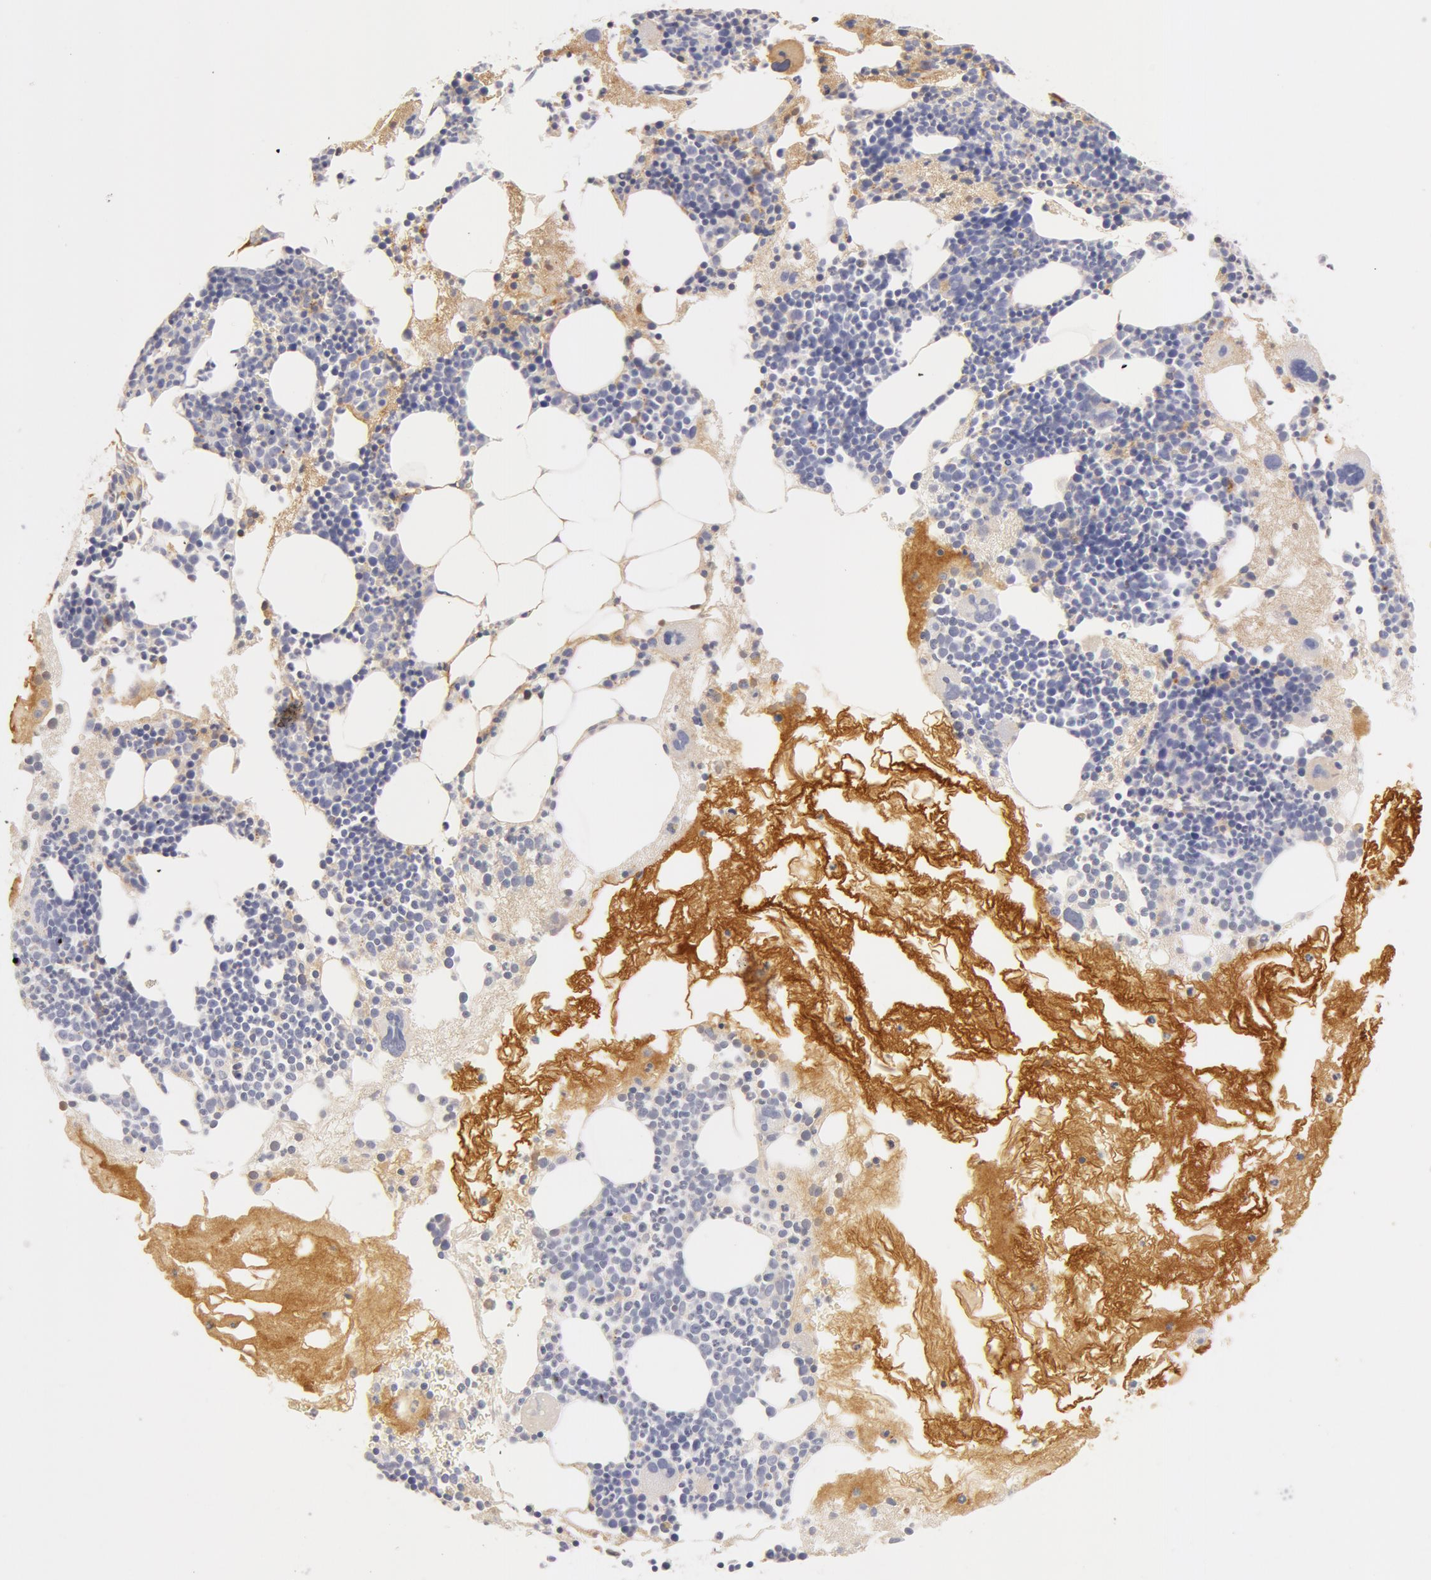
{"staining": {"intensity": "negative", "quantity": "none", "location": "none"}, "tissue": "bone marrow", "cell_type": "Hematopoietic cells", "image_type": "normal", "snomed": [{"axis": "morphology", "description": "Normal tissue, NOS"}, {"axis": "topography", "description": "Bone marrow"}], "caption": "High power microscopy histopathology image of an IHC histopathology image of benign bone marrow, revealing no significant positivity in hematopoietic cells.", "gene": "GC", "patient": {"sex": "male", "age": 75}}